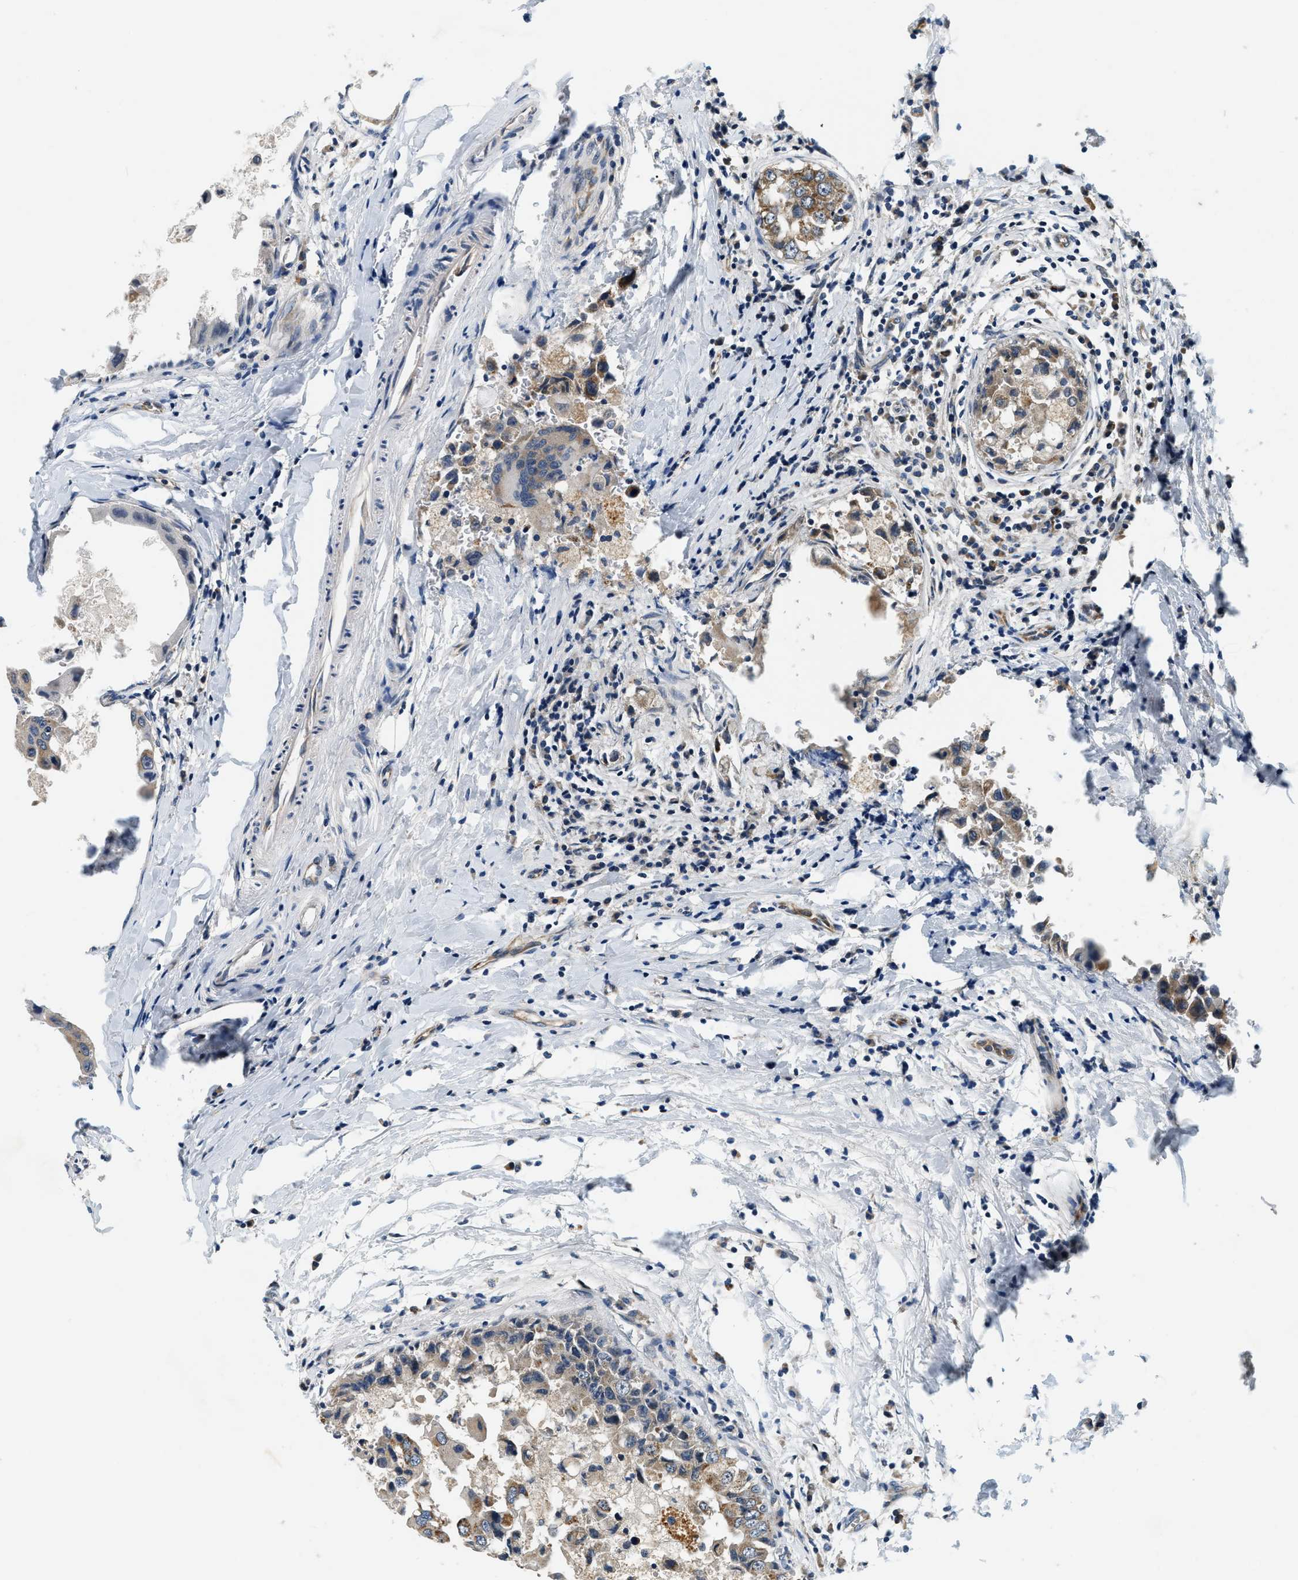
{"staining": {"intensity": "weak", "quantity": ">75%", "location": "cytoplasmic/membranous"}, "tissue": "breast cancer", "cell_type": "Tumor cells", "image_type": "cancer", "snomed": [{"axis": "morphology", "description": "Duct carcinoma"}, {"axis": "topography", "description": "Breast"}], "caption": "Immunohistochemistry micrograph of neoplastic tissue: breast cancer stained using IHC reveals low levels of weak protein expression localized specifically in the cytoplasmic/membranous of tumor cells, appearing as a cytoplasmic/membranous brown color.", "gene": "YAE1", "patient": {"sex": "female", "age": 27}}